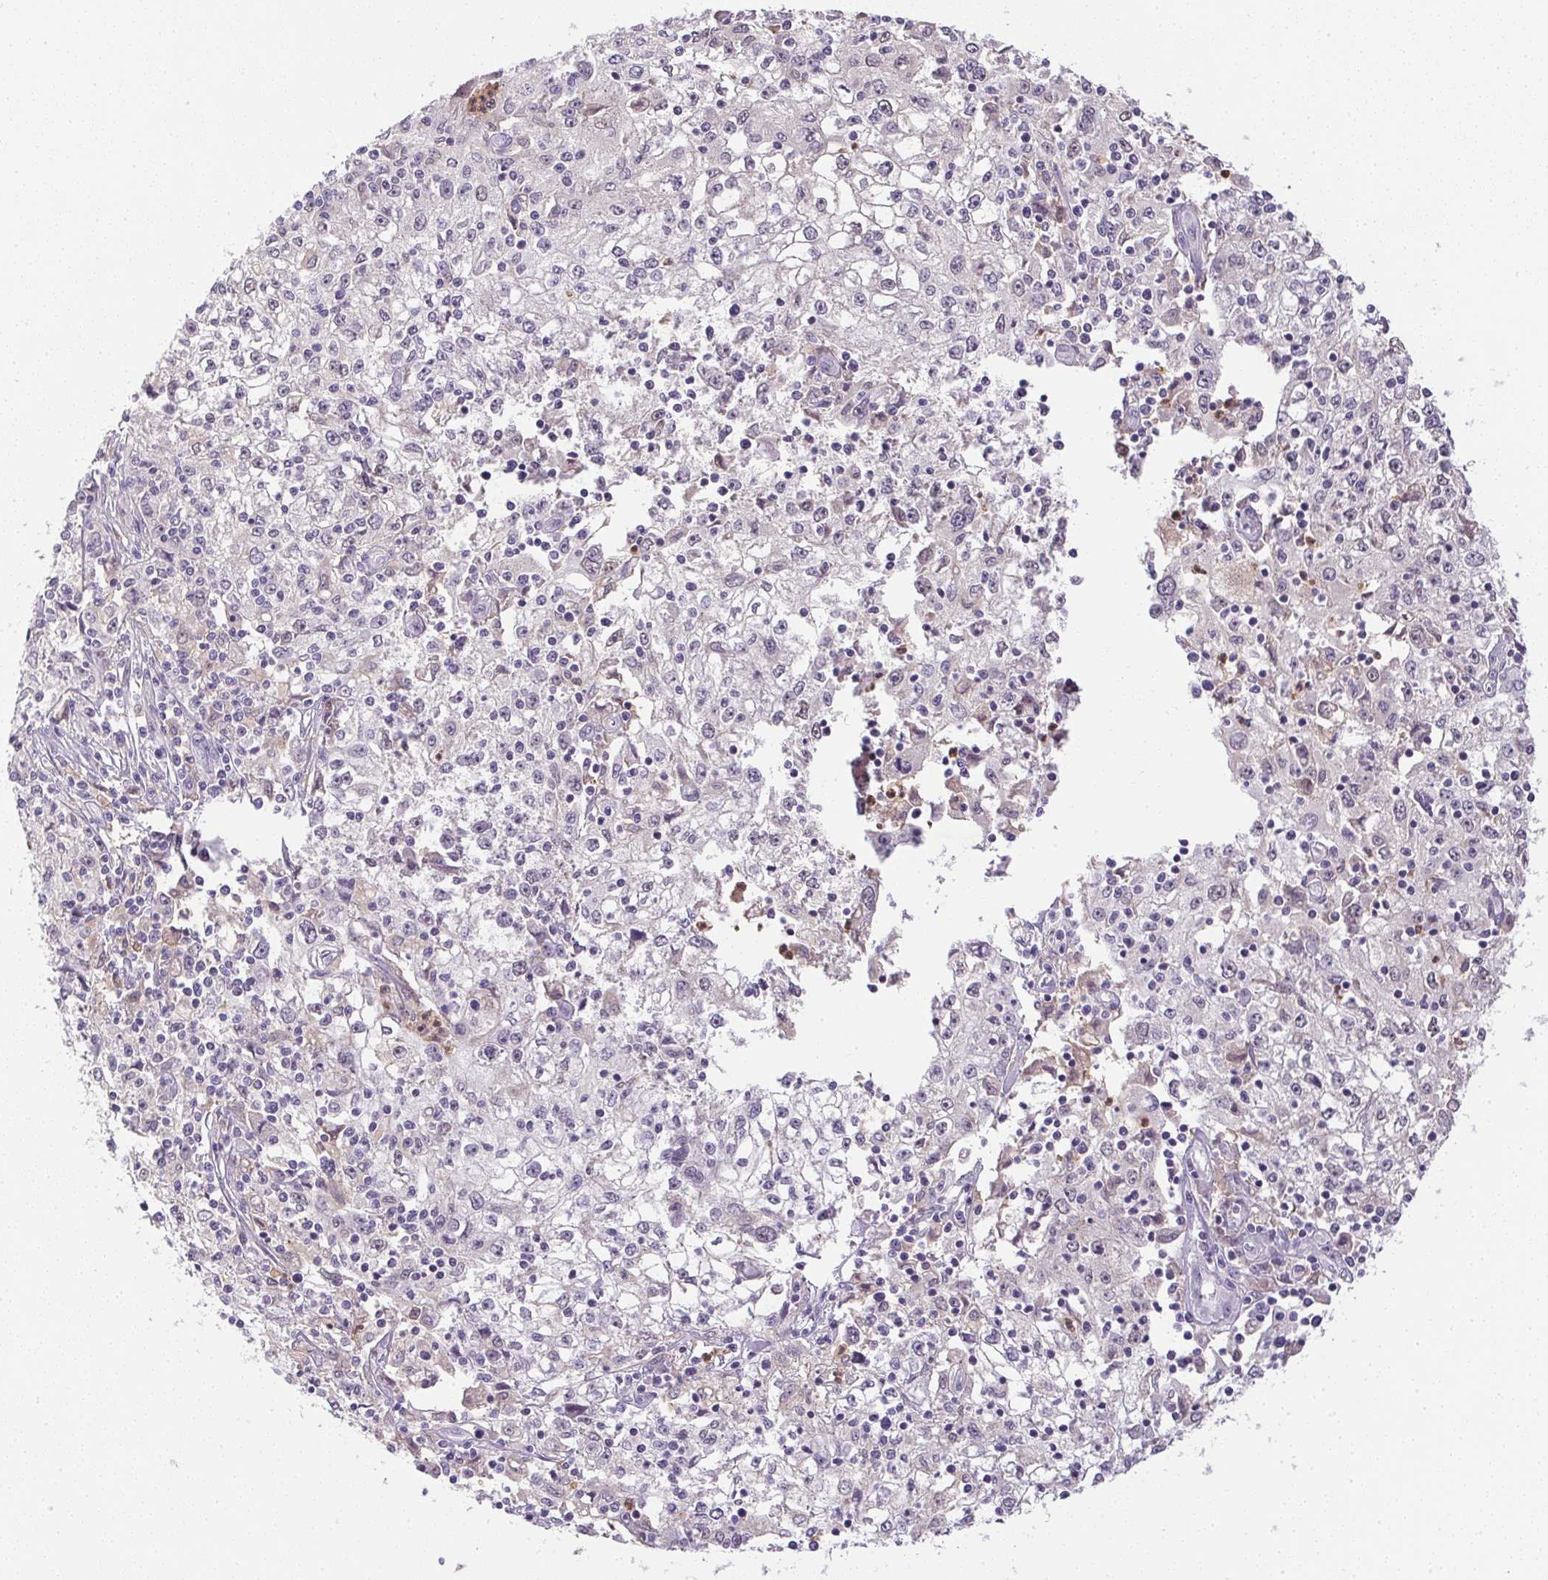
{"staining": {"intensity": "negative", "quantity": "none", "location": "none"}, "tissue": "cervical cancer", "cell_type": "Tumor cells", "image_type": "cancer", "snomed": [{"axis": "morphology", "description": "Squamous cell carcinoma, NOS"}, {"axis": "topography", "description": "Cervix"}], "caption": "This is an IHC histopathology image of cervical cancer. There is no positivity in tumor cells.", "gene": "DNAJC5G", "patient": {"sex": "female", "age": 85}}